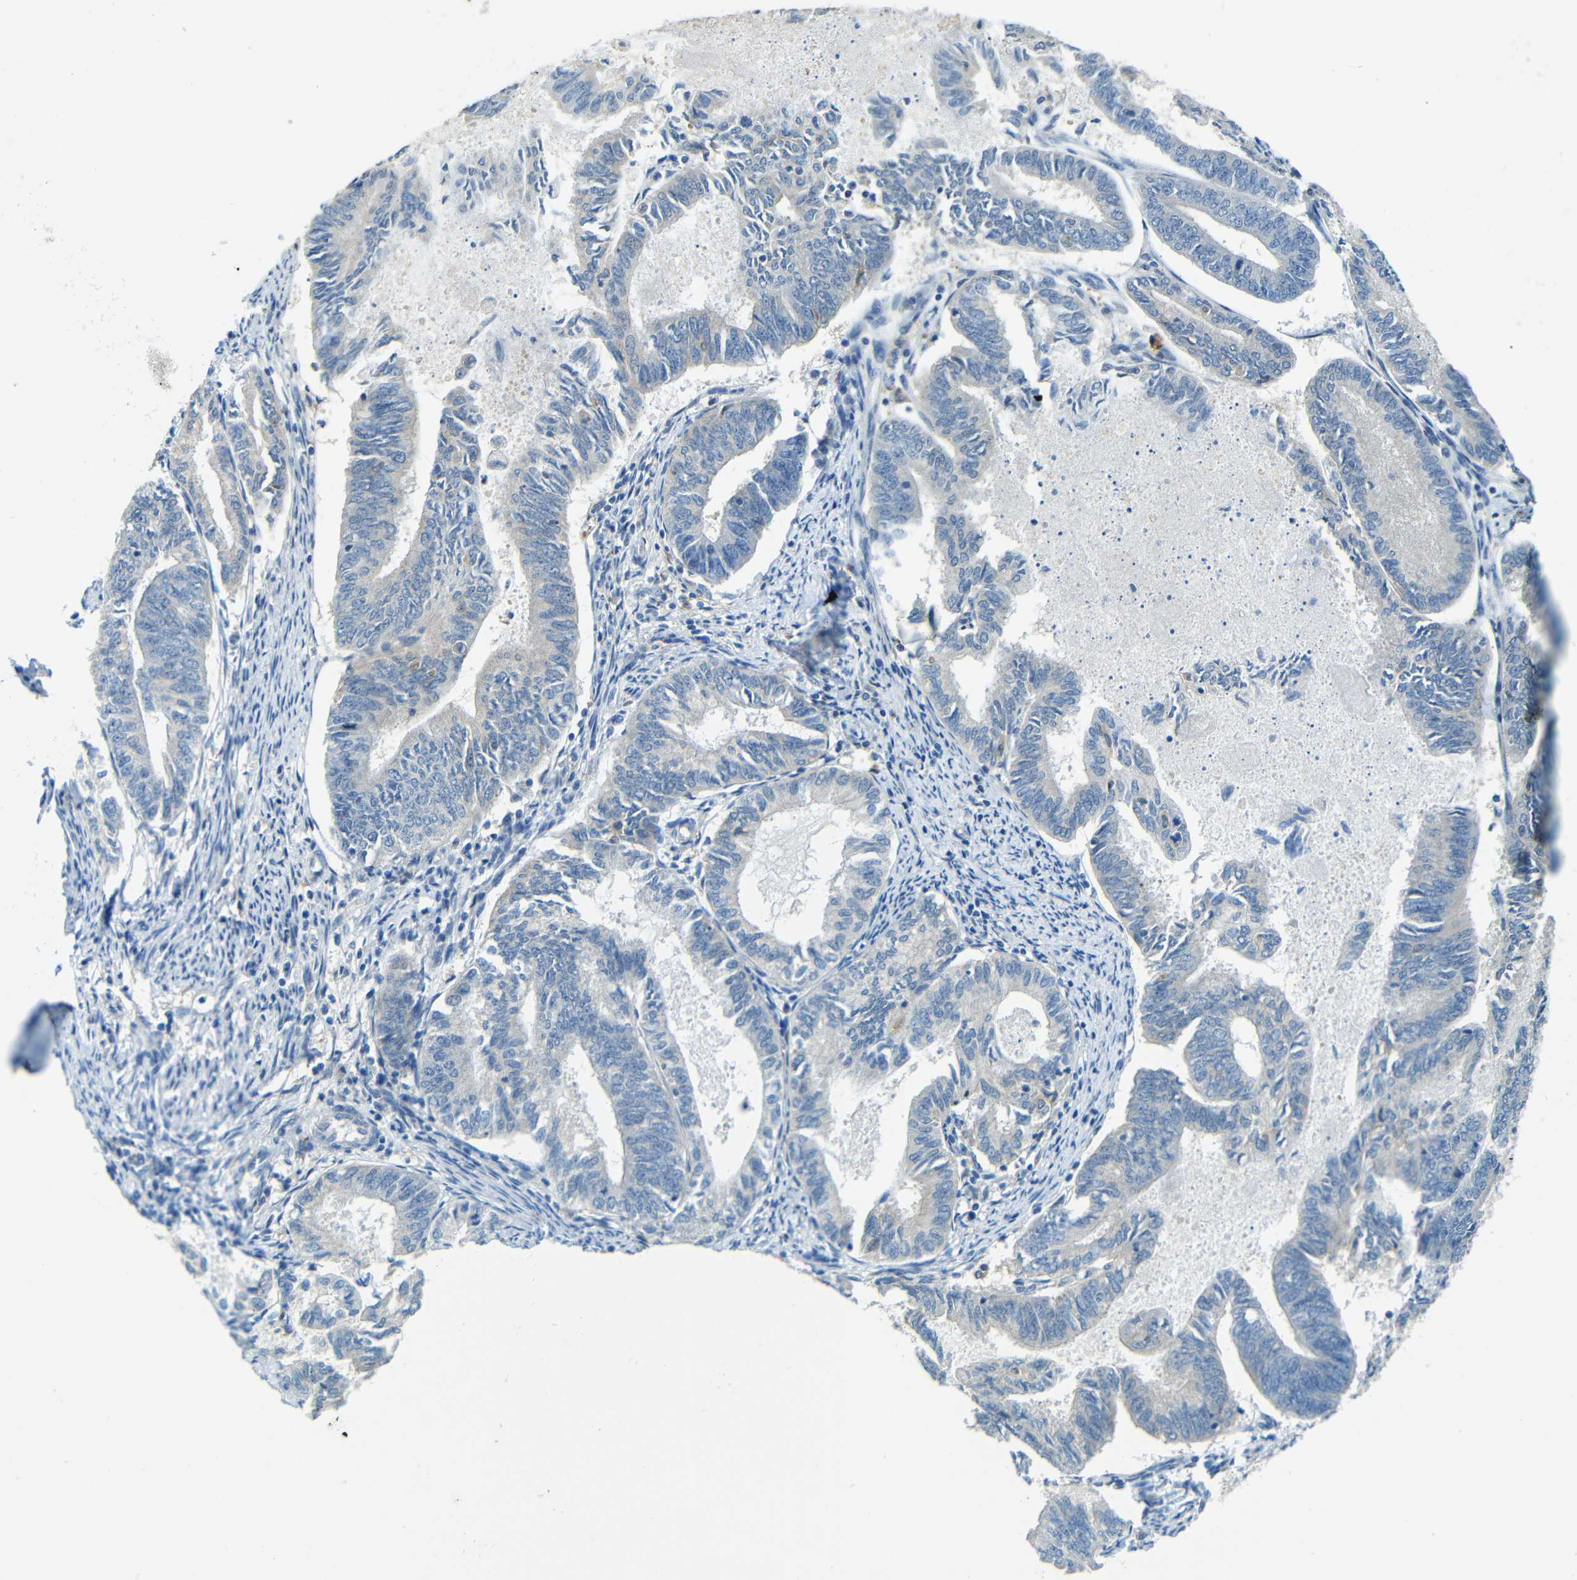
{"staining": {"intensity": "negative", "quantity": "none", "location": "none"}, "tissue": "endometrial cancer", "cell_type": "Tumor cells", "image_type": "cancer", "snomed": [{"axis": "morphology", "description": "Adenocarcinoma, NOS"}, {"axis": "topography", "description": "Endometrium"}], "caption": "A histopathology image of endometrial adenocarcinoma stained for a protein reveals no brown staining in tumor cells.", "gene": "CYP26B1", "patient": {"sex": "female", "age": 86}}